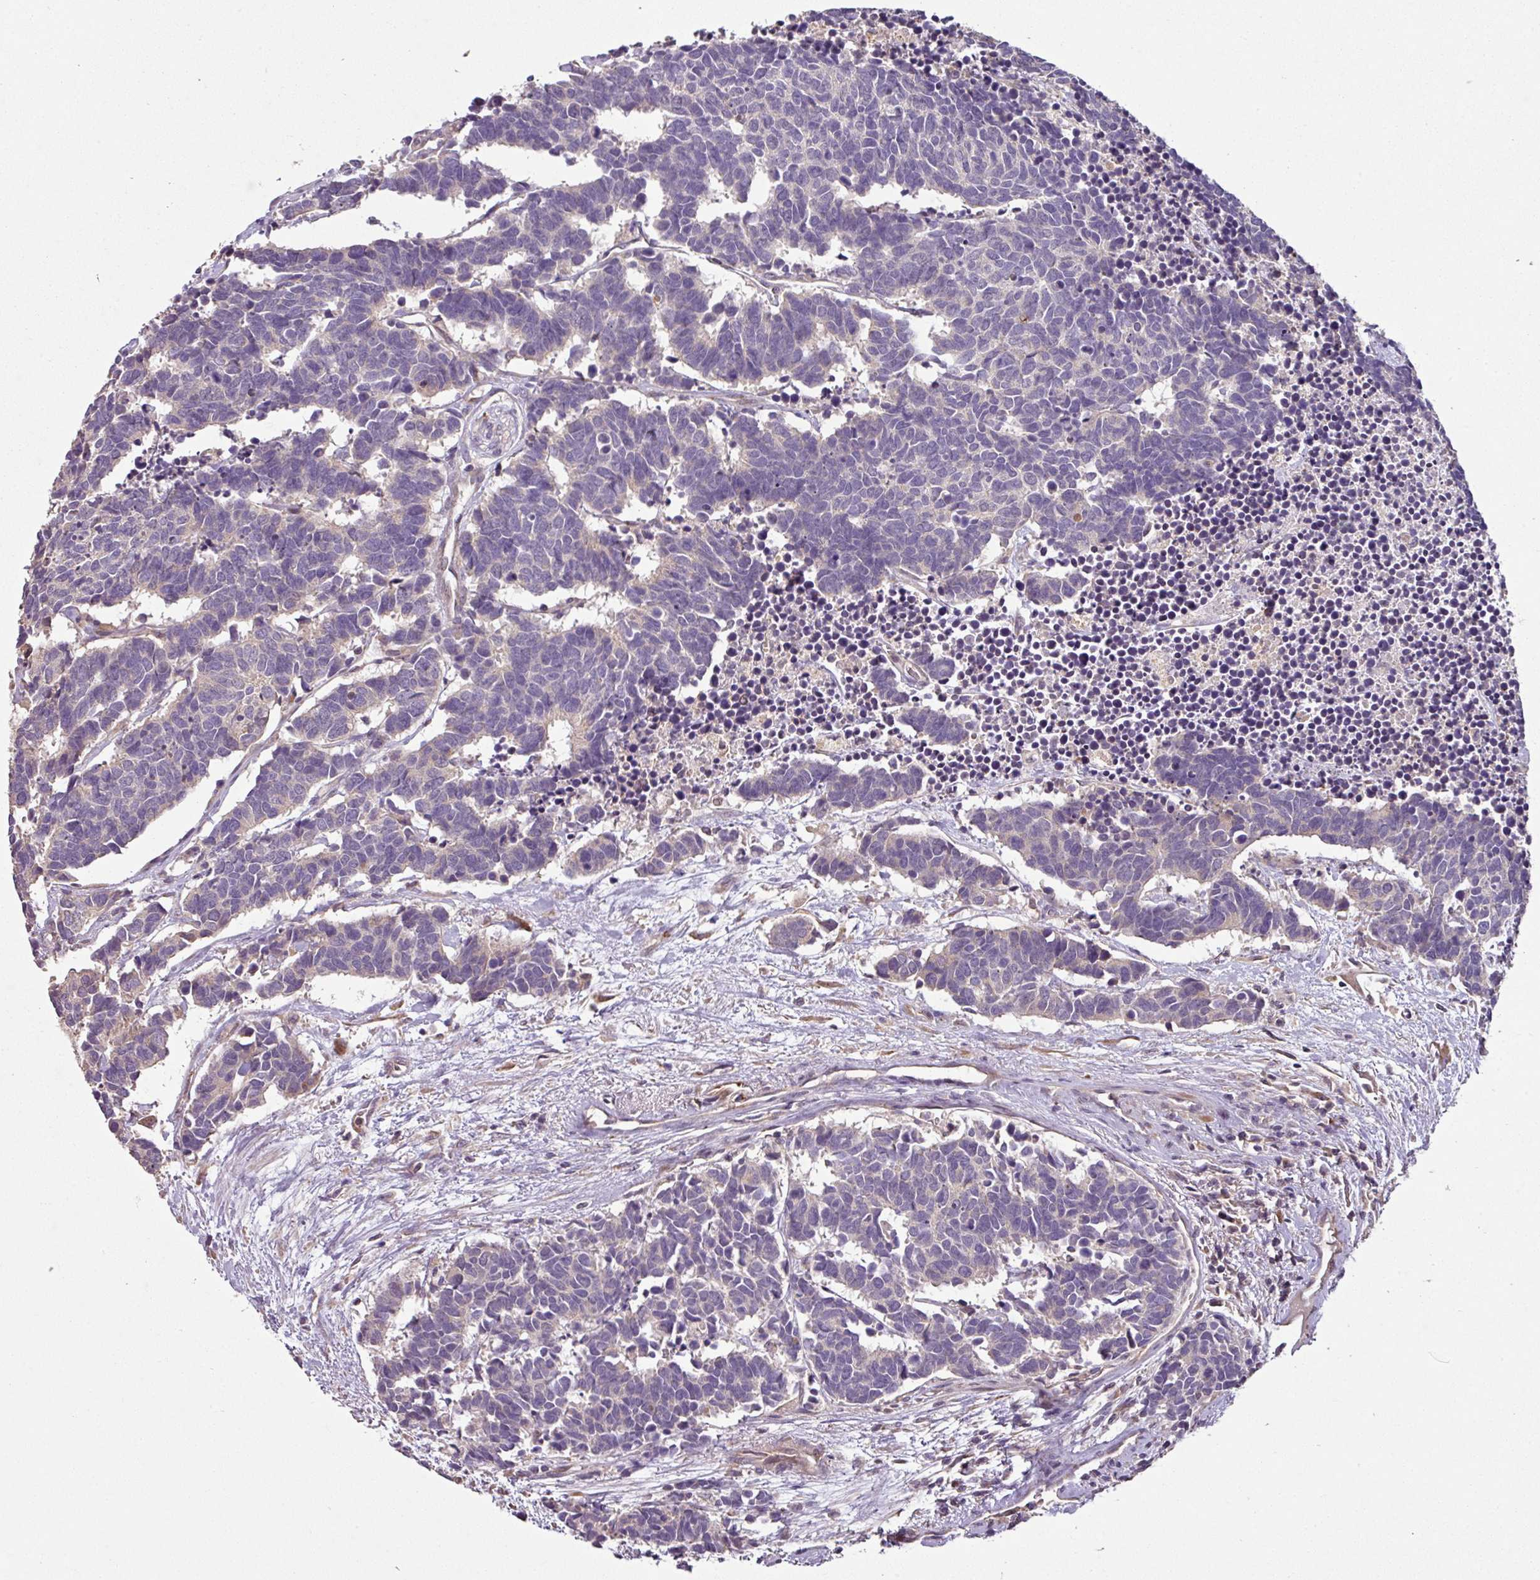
{"staining": {"intensity": "negative", "quantity": "none", "location": "none"}, "tissue": "carcinoid", "cell_type": "Tumor cells", "image_type": "cancer", "snomed": [{"axis": "morphology", "description": "Carcinoma, NOS"}, {"axis": "morphology", "description": "Carcinoid, malignant, NOS"}, {"axis": "topography", "description": "Urinary bladder"}], "caption": "Immunohistochemistry (IHC) of human carcinoid (malignant) exhibits no staining in tumor cells.", "gene": "SPCS3", "patient": {"sex": "male", "age": 57}}